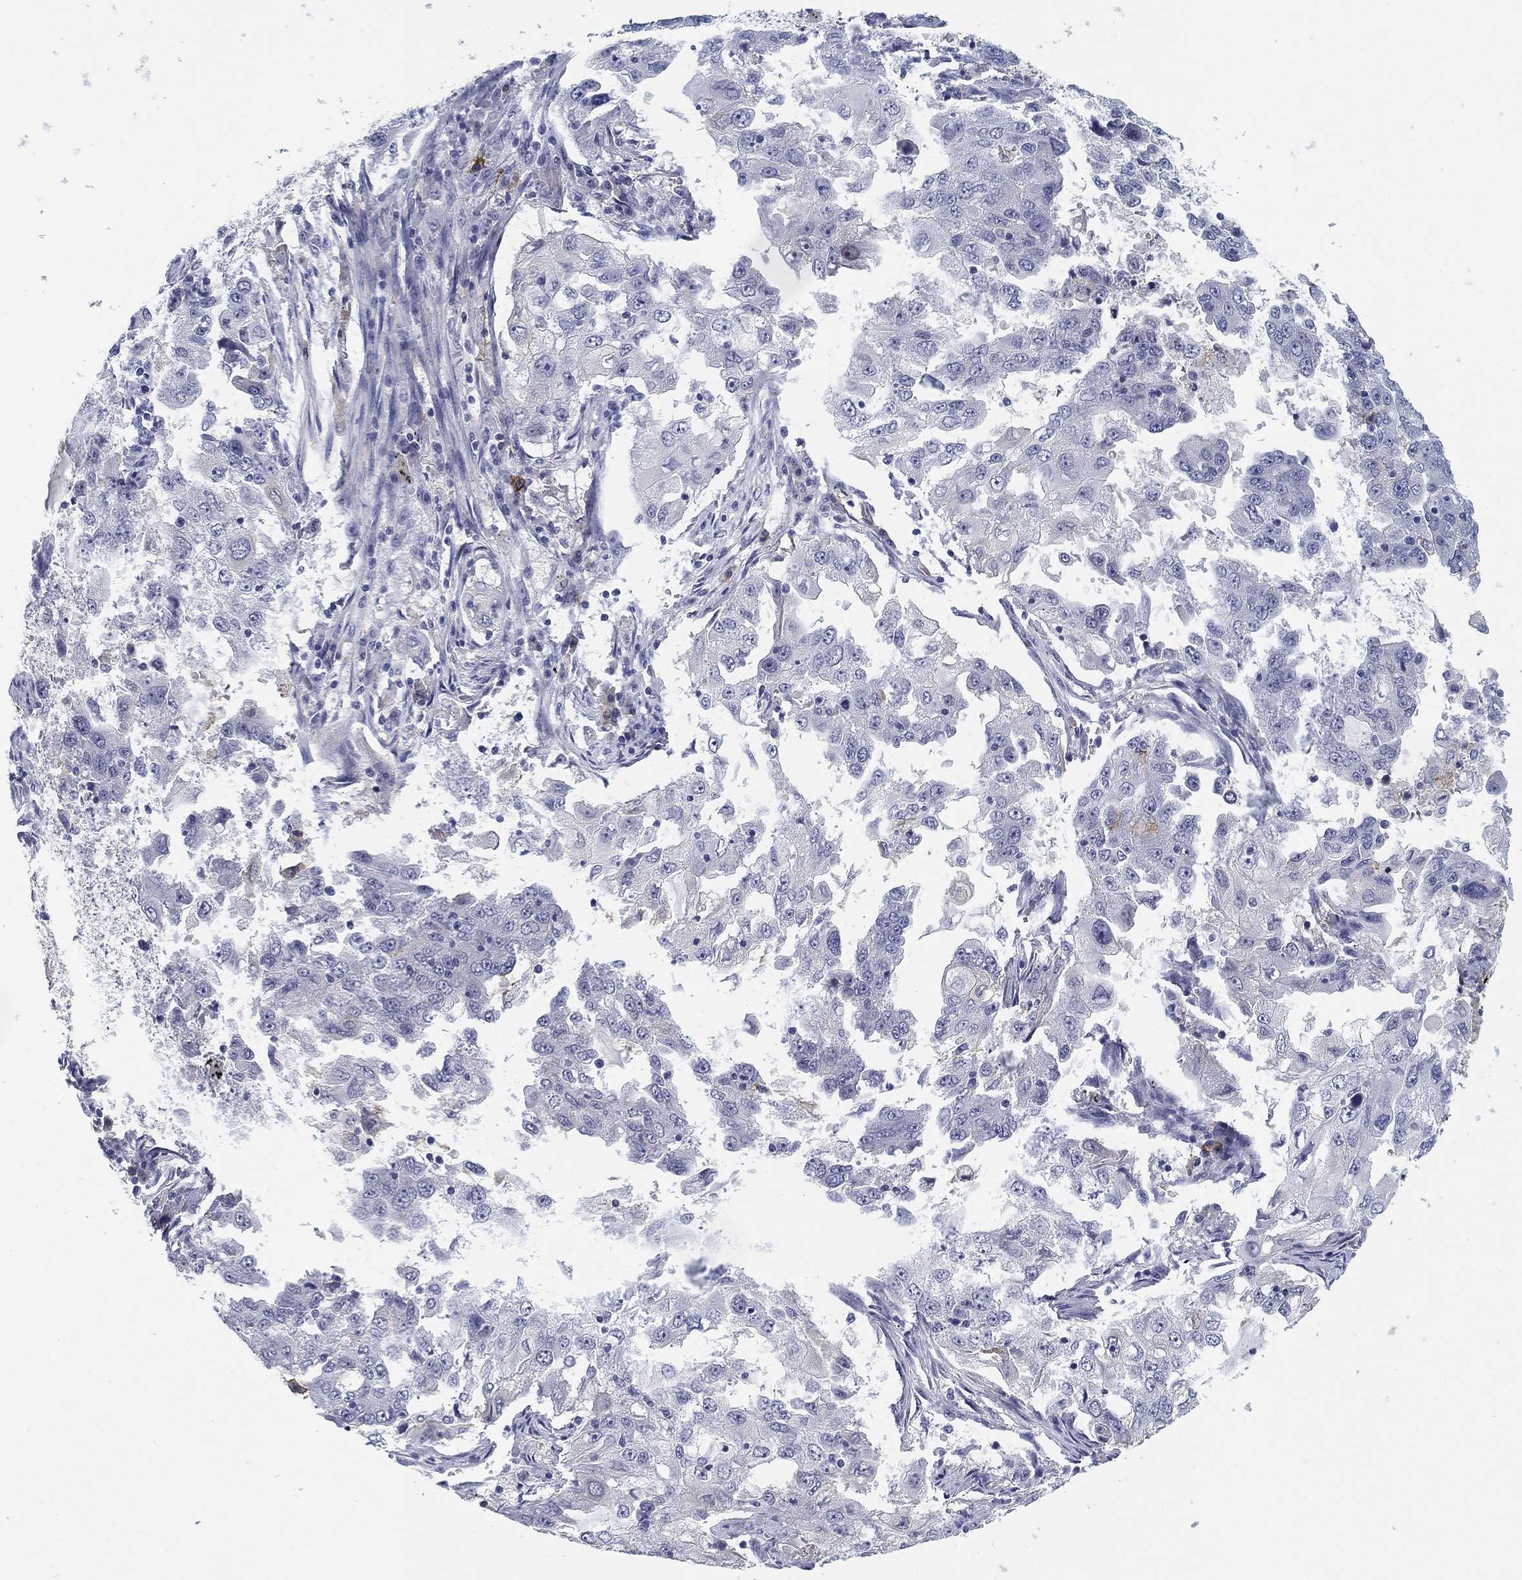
{"staining": {"intensity": "negative", "quantity": "none", "location": "none"}, "tissue": "lung cancer", "cell_type": "Tumor cells", "image_type": "cancer", "snomed": [{"axis": "morphology", "description": "Adenocarcinoma, NOS"}, {"axis": "topography", "description": "Lung"}], "caption": "IHC image of human lung cancer (adenocarcinoma) stained for a protein (brown), which reveals no staining in tumor cells.", "gene": "SLC2A5", "patient": {"sex": "female", "age": 61}}